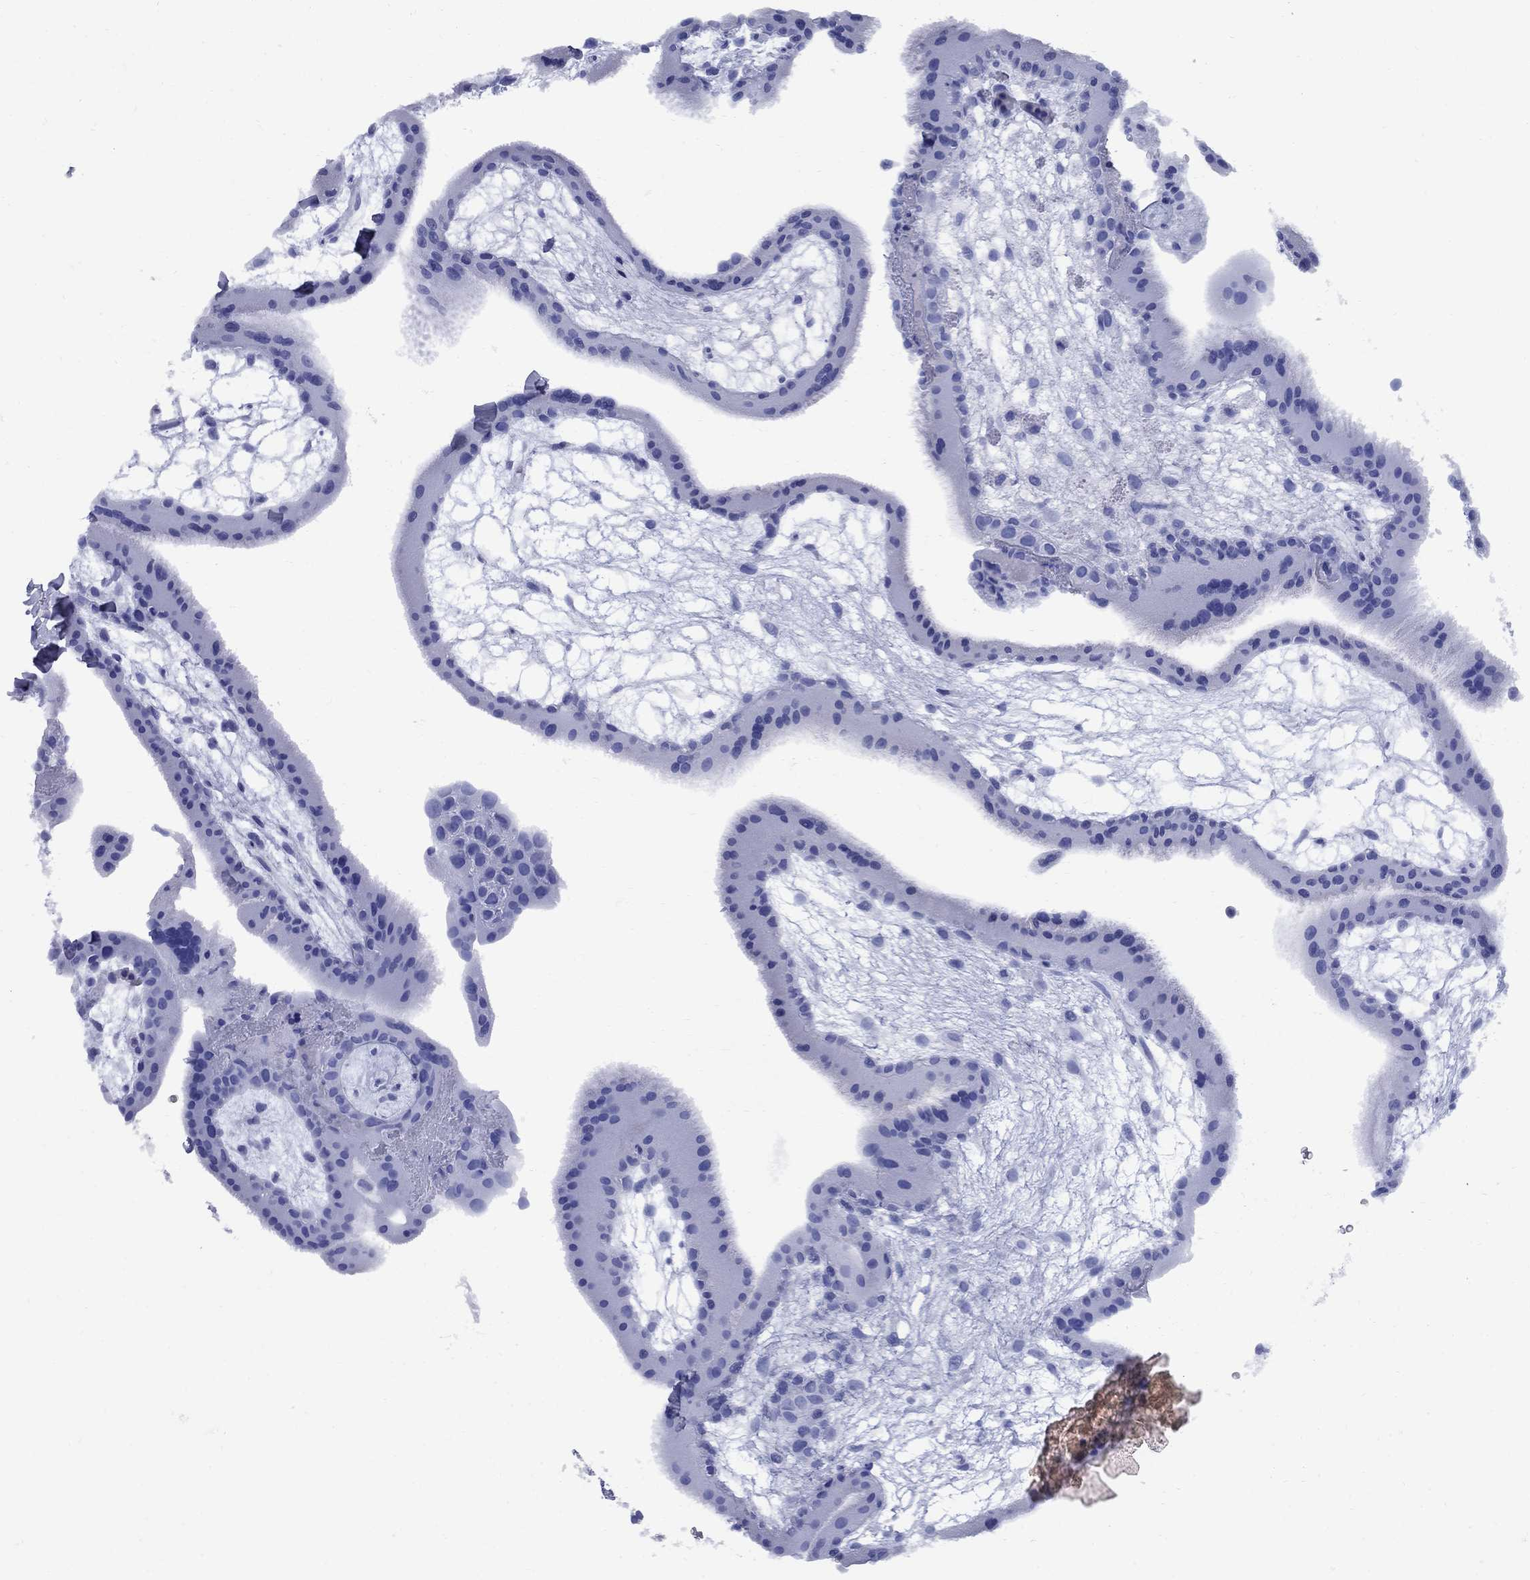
{"staining": {"intensity": "negative", "quantity": "none", "location": "none"}, "tissue": "placenta", "cell_type": "Decidual cells", "image_type": "normal", "snomed": [{"axis": "morphology", "description": "Normal tissue, NOS"}, {"axis": "topography", "description": "Placenta"}], "caption": "Unremarkable placenta was stained to show a protein in brown. There is no significant staining in decidual cells. (DAB immunohistochemistry (IHC) visualized using brightfield microscopy, high magnification).", "gene": "SMCP", "patient": {"sex": "female", "age": 19}}